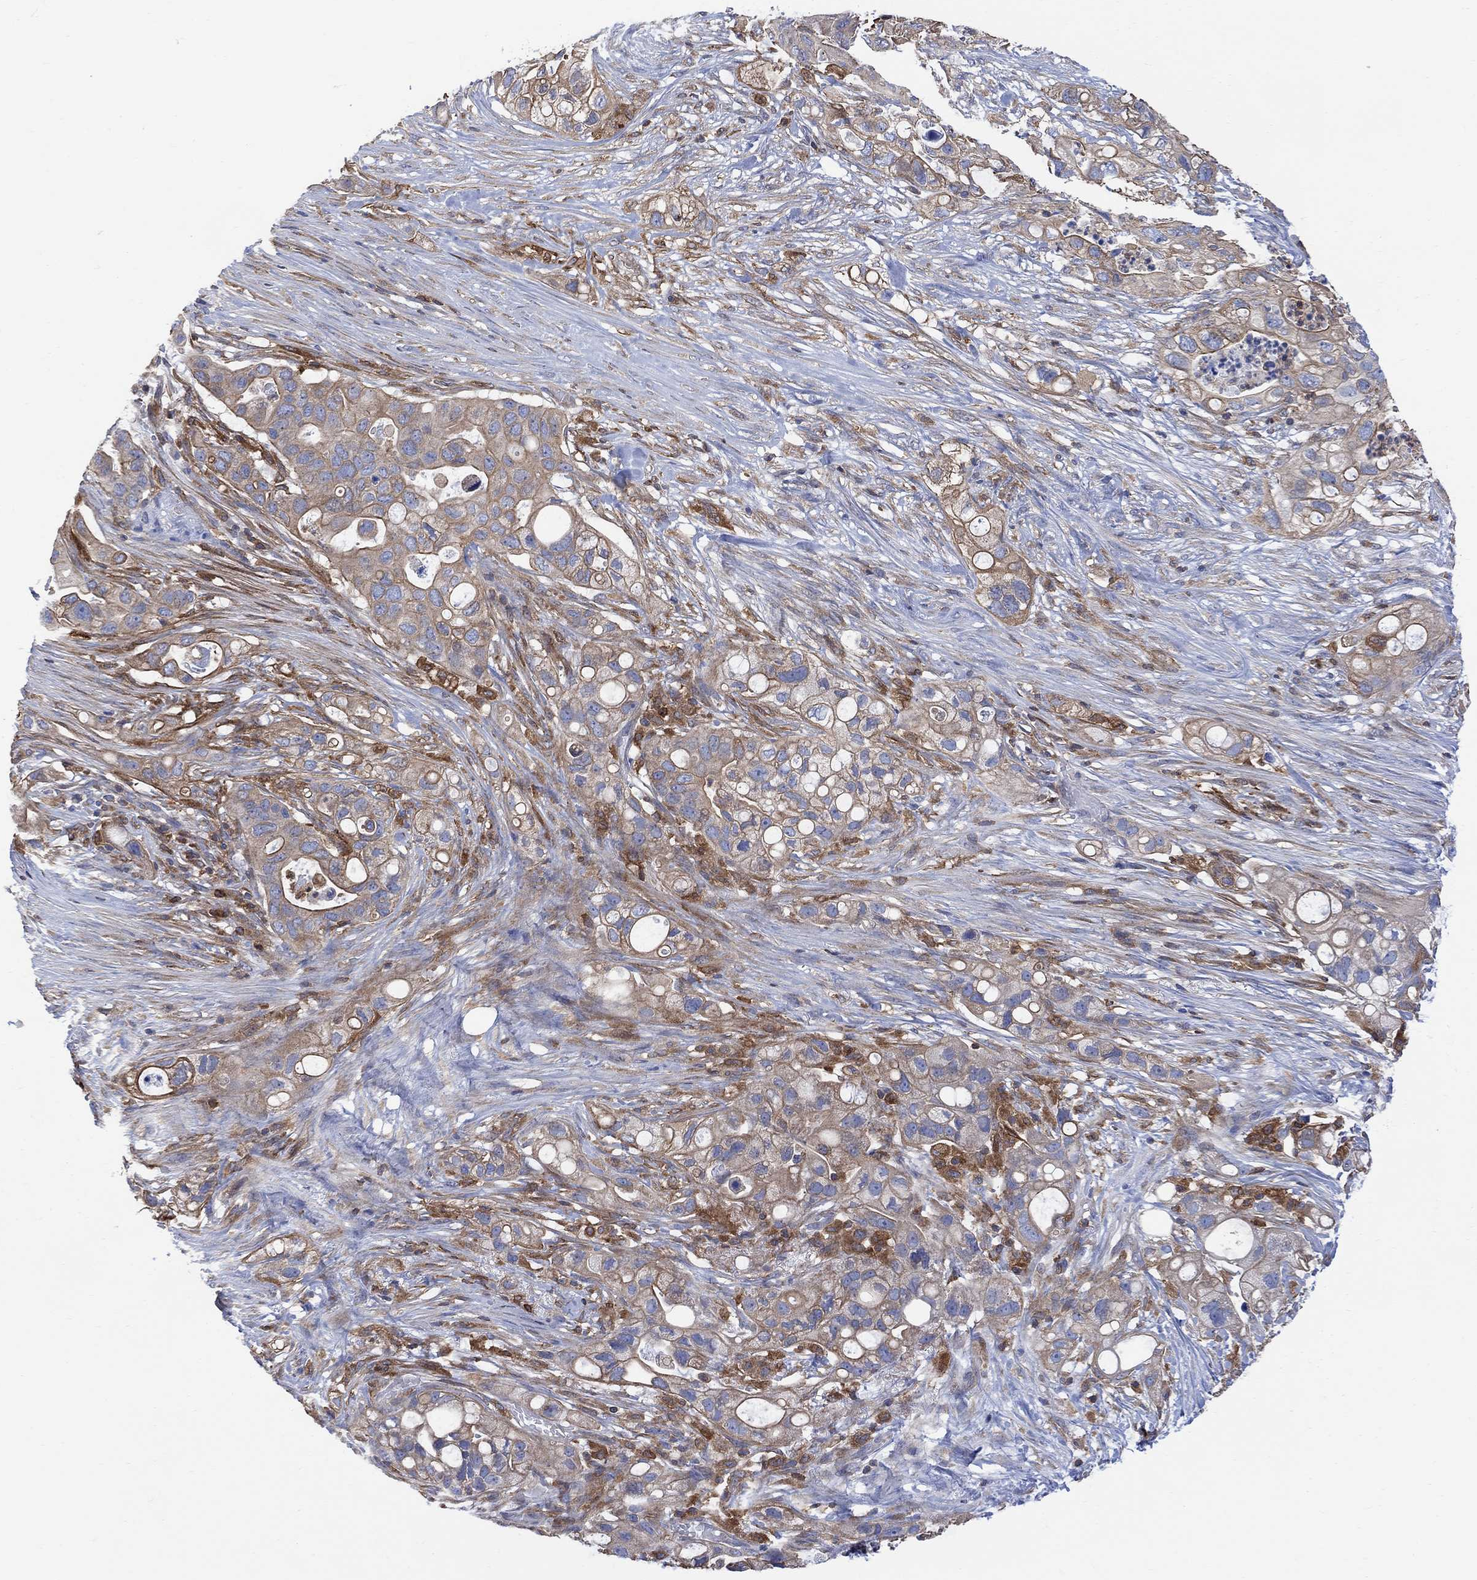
{"staining": {"intensity": "moderate", "quantity": "25%-75%", "location": "cytoplasmic/membranous"}, "tissue": "pancreatic cancer", "cell_type": "Tumor cells", "image_type": "cancer", "snomed": [{"axis": "morphology", "description": "Adenocarcinoma, NOS"}, {"axis": "topography", "description": "Pancreas"}], "caption": "Tumor cells demonstrate medium levels of moderate cytoplasmic/membranous positivity in approximately 25%-75% of cells in human adenocarcinoma (pancreatic).", "gene": "GBP5", "patient": {"sex": "female", "age": 72}}